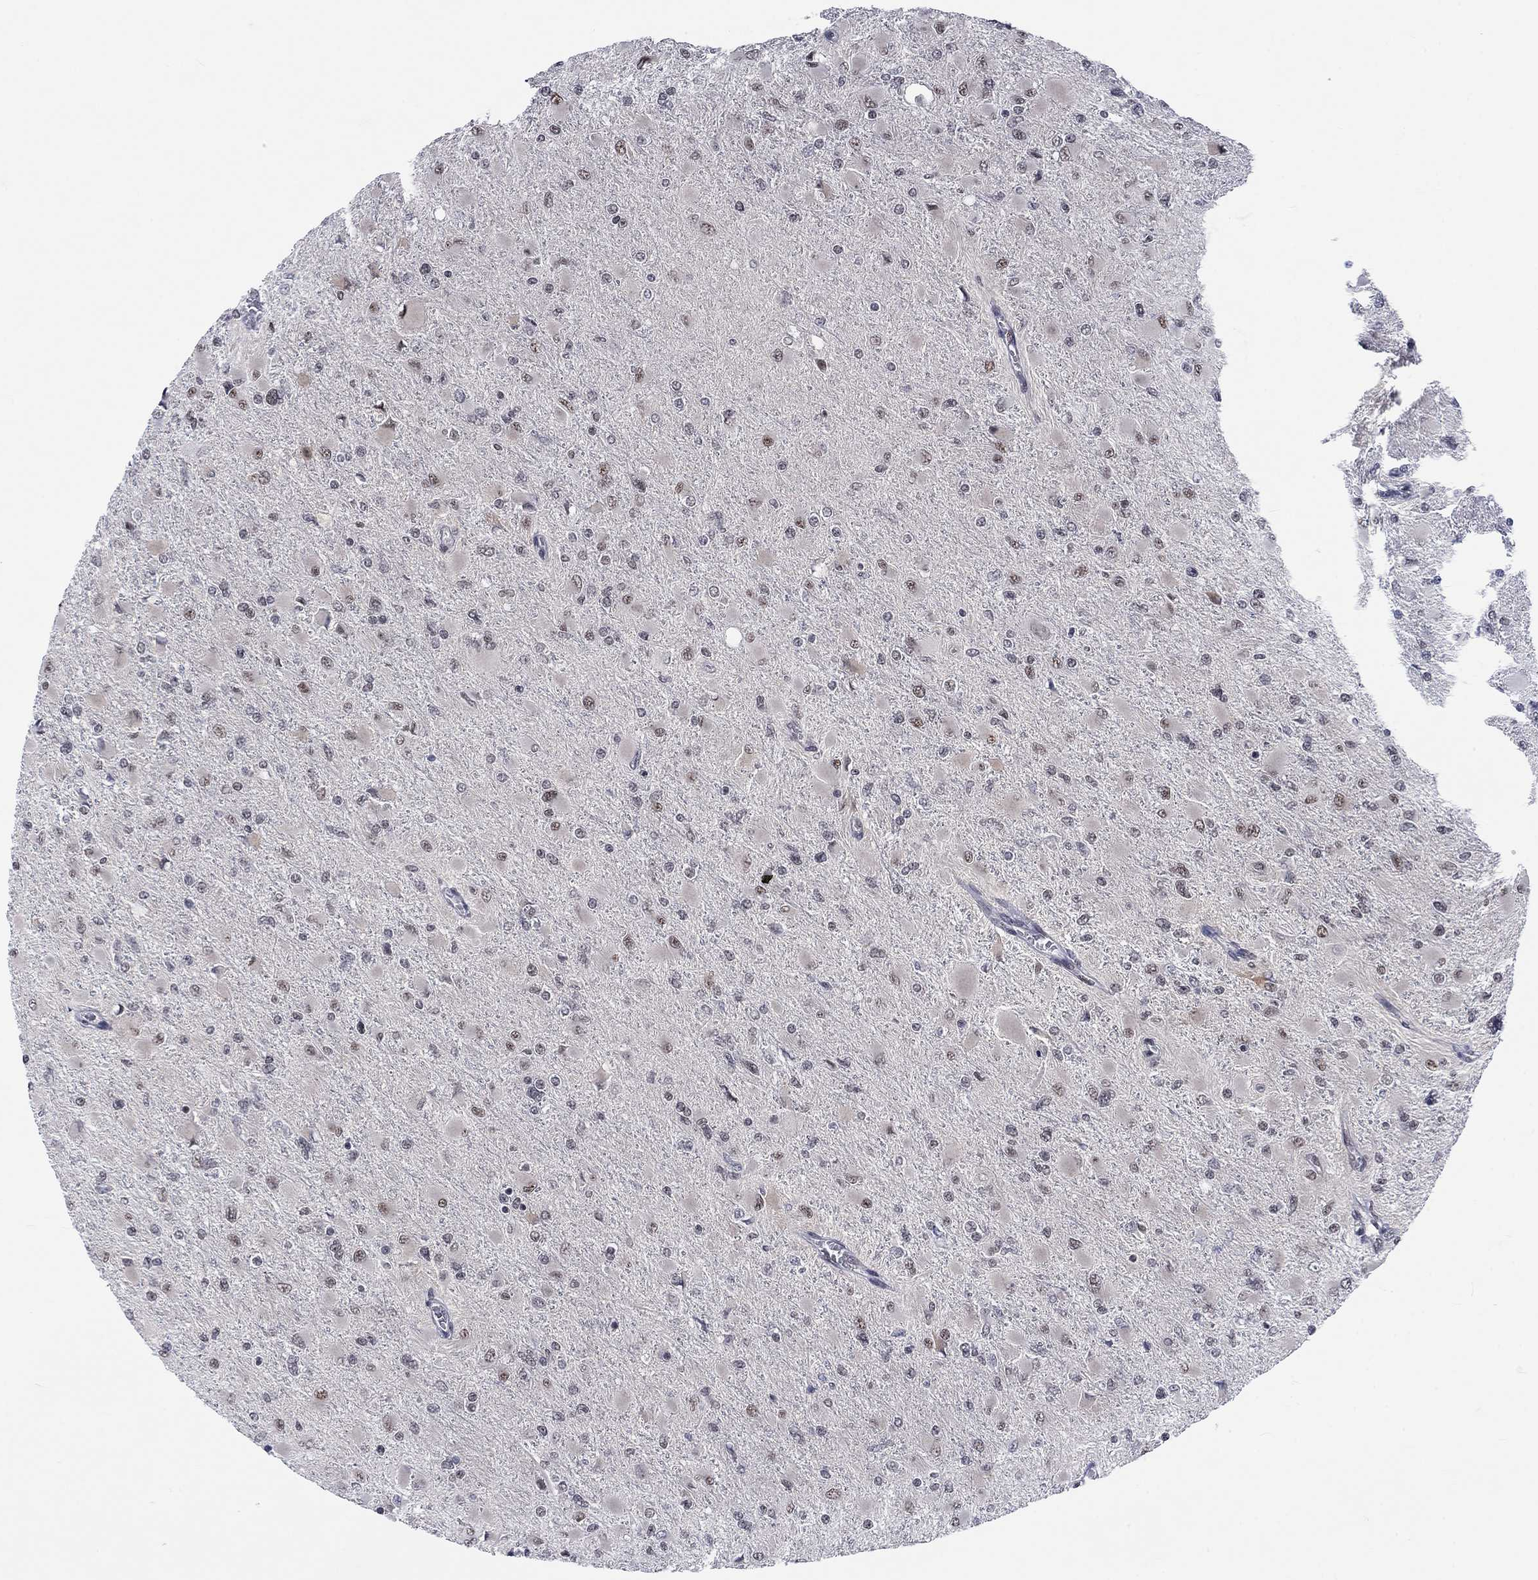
{"staining": {"intensity": "moderate", "quantity": "<25%", "location": "nuclear"}, "tissue": "glioma", "cell_type": "Tumor cells", "image_type": "cancer", "snomed": [{"axis": "morphology", "description": "Glioma, malignant, High grade"}, {"axis": "topography", "description": "Cerebral cortex"}], "caption": "Malignant glioma (high-grade) was stained to show a protein in brown. There is low levels of moderate nuclear expression in about <25% of tumor cells. (Stains: DAB in brown, nuclei in blue, Microscopy: brightfield microscopy at high magnification).", "gene": "FYTTD1", "patient": {"sex": "female", "age": 36}}